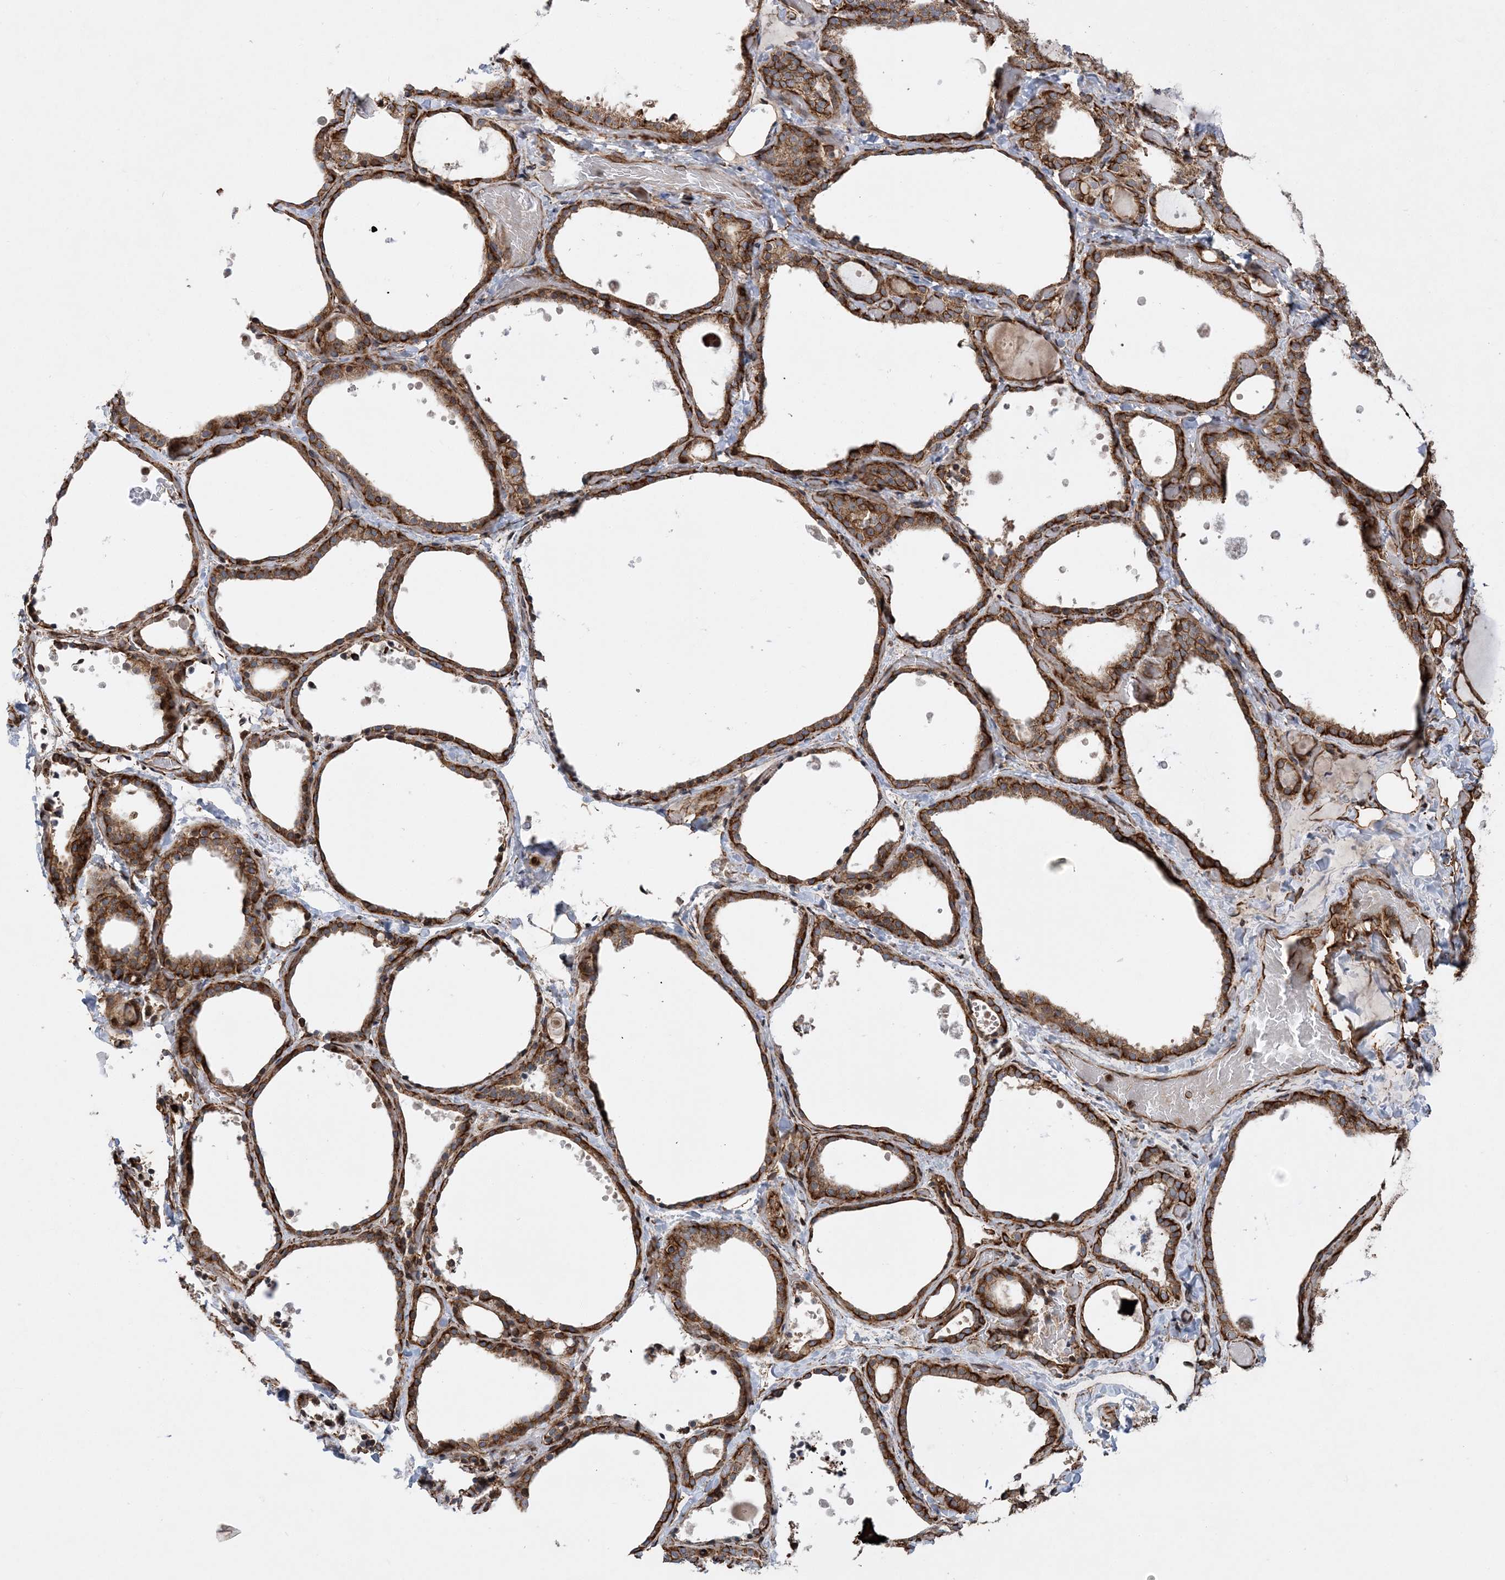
{"staining": {"intensity": "moderate", "quantity": ">75%", "location": "cytoplasmic/membranous"}, "tissue": "thyroid gland", "cell_type": "Glandular cells", "image_type": "normal", "snomed": [{"axis": "morphology", "description": "Normal tissue, NOS"}, {"axis": "topography", "description": "Thyroid gland"}], "caption": "Immunohistochemistry (IHC) histopathology image of benign thyroid gland: human thyroid gland stained using immunohistochemistry (IHC) displays medium levels of moderate protein expression localized specifically in the cytoplasmic/membranous of glandular cells, appearing as a cytoplasmic/membranous brown color.", "gene": "FAM114A2", "patient": {"sex": "female", "age": 44}}